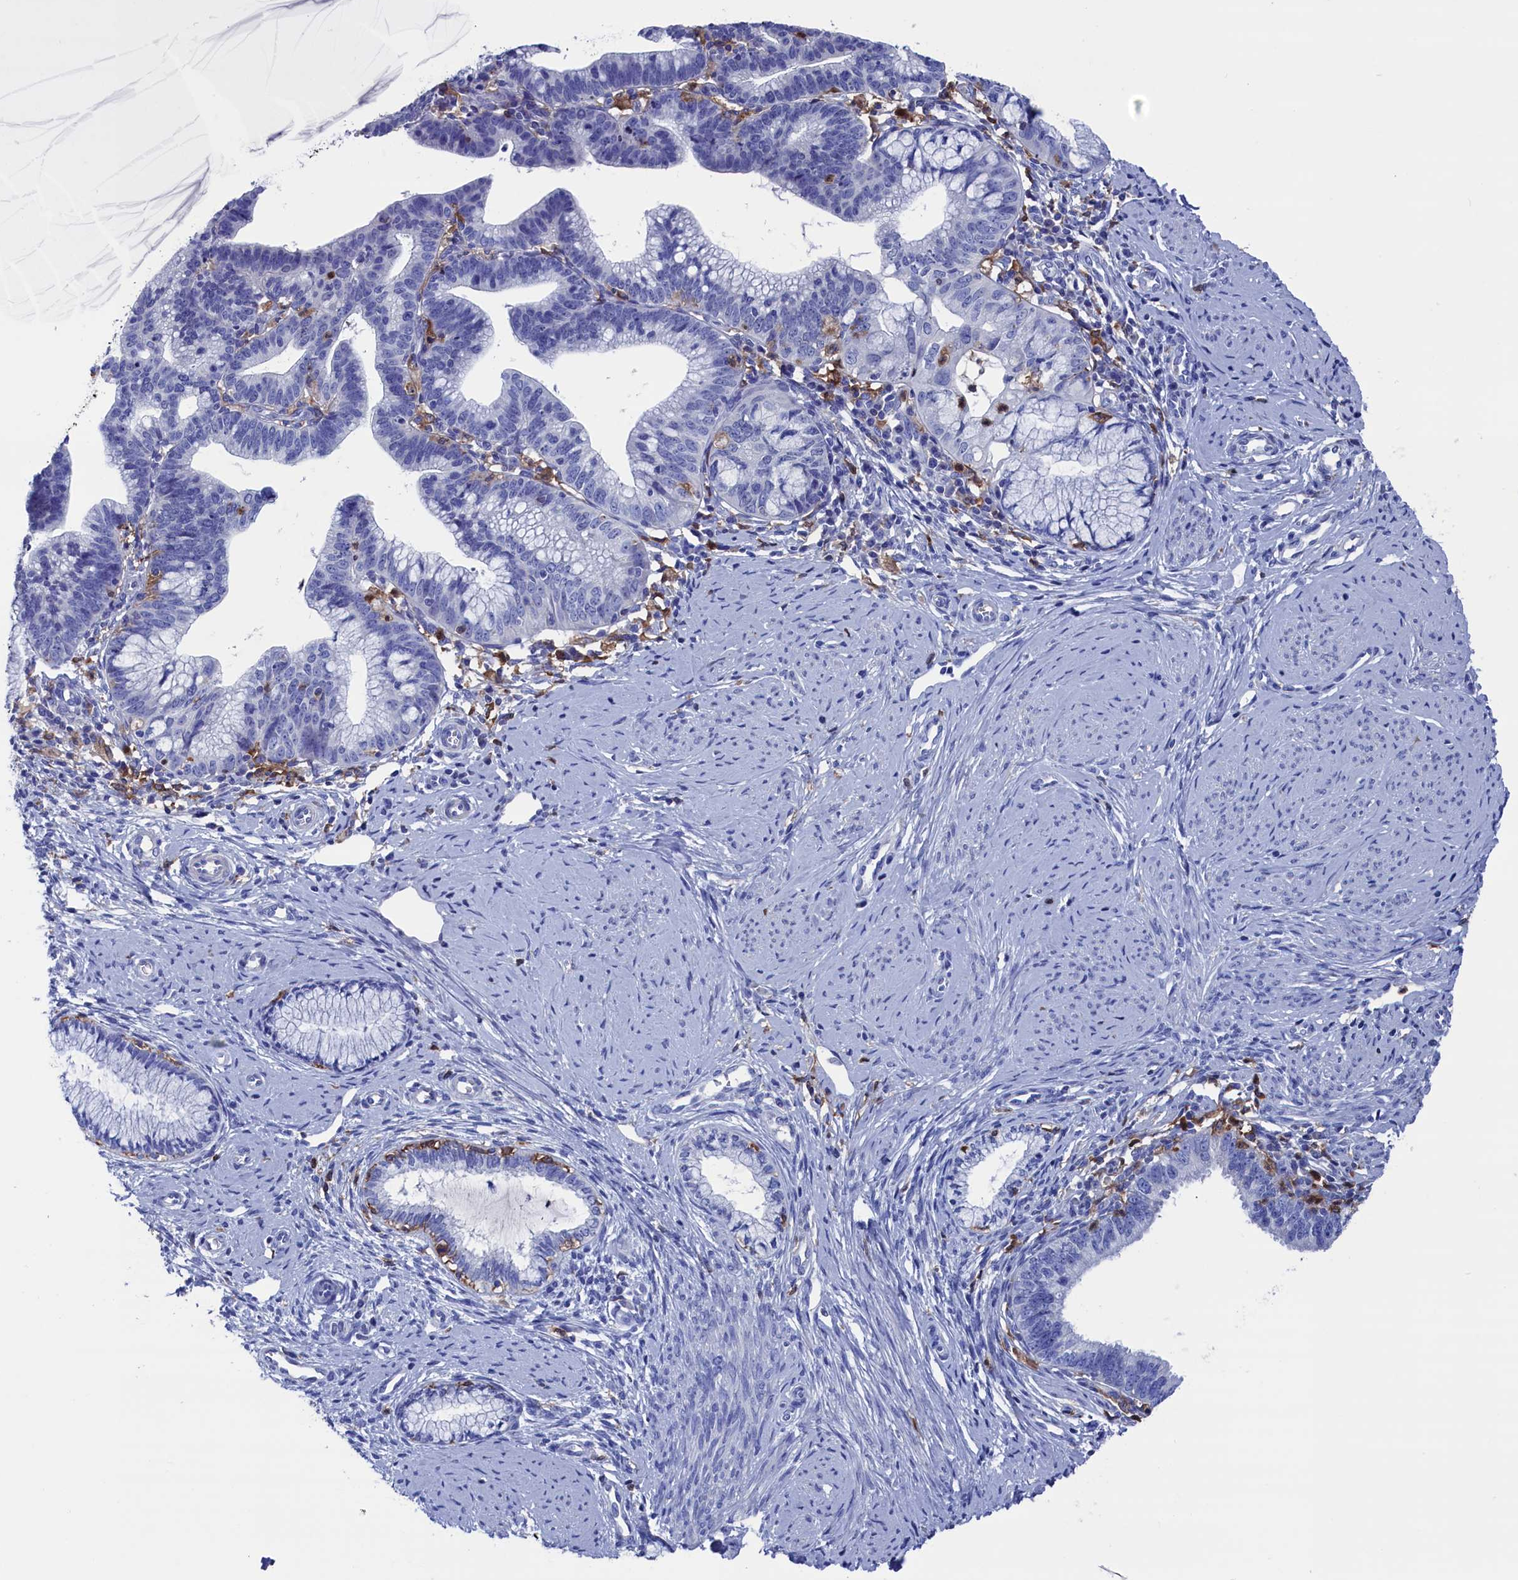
{"staining": {"intensity": "negative", "quantity": "none", "location": "none"}, "tissue": "cervical cancer", "cell_type": "Tumor cells", "image_type": "cancer", "snomed": [{"axis": "morphology", "description": "Adenocarcinoma, NOS"}, {"axis": "topography", "description": "Cervix"}], "caption": "There is no significant expression in tumor cells of cervical cancer (adenocarcinoma).", "gene": "TYROBP", "patient": {"sex": "female", "age": 36}}